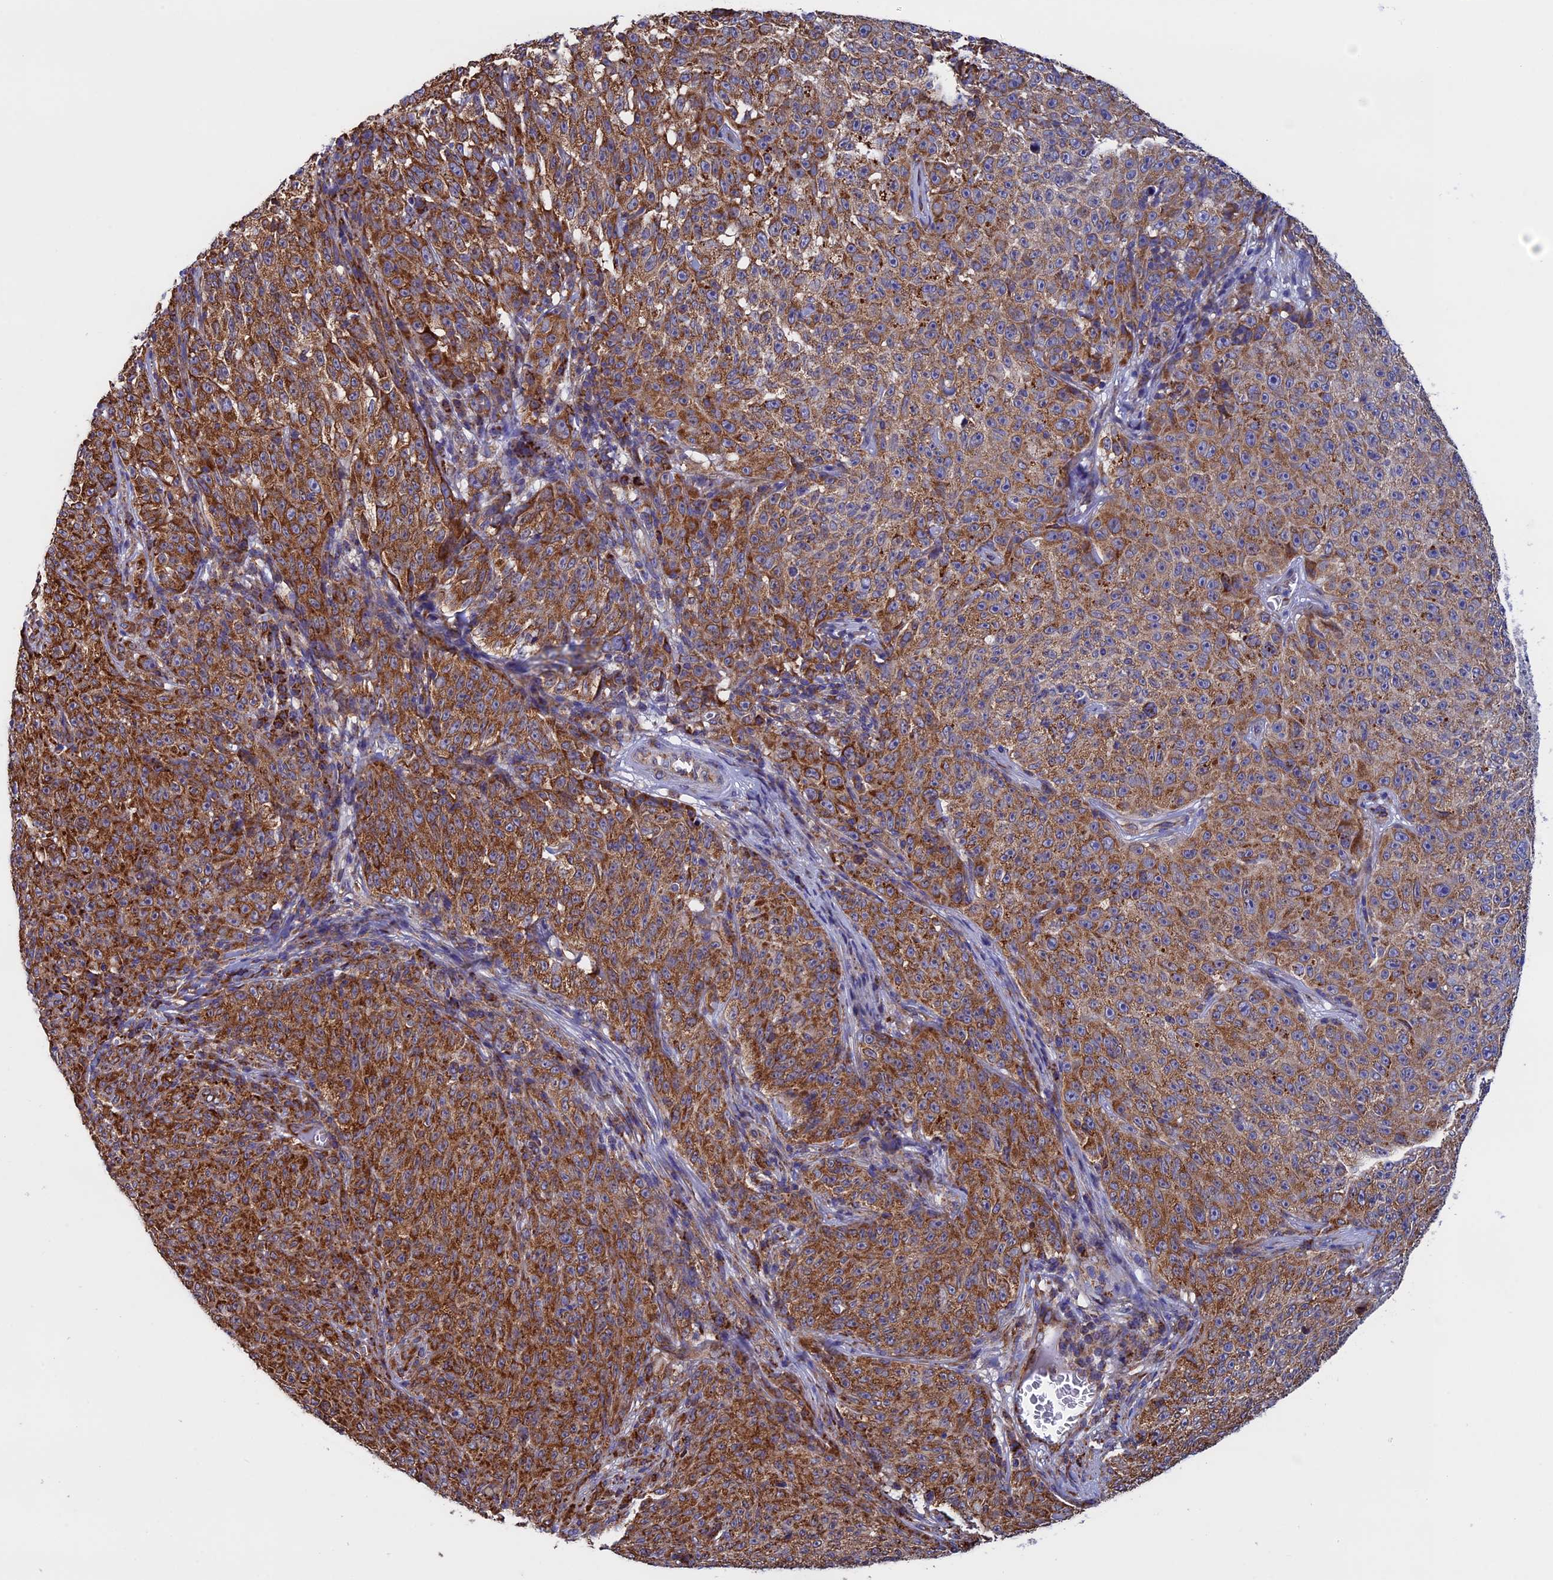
{"staining": {"intensity": "strong", "quantity": ">75%", "location": "cytoplasmic/membranous"}, "tissue": "melanoma", "cell_type": "Tumor cells", "image_type": "cancer", "snomed": [{"axis": "morphology", "description": "Malignant melanoma, NOS"}, {"axis": "topography", "description": "Skin"}], "caption": "Human malignant melanoma stained with a brown dye reveals strong cytoplasmic/membranous positive positivity in about >75% of tumor cells.", "gene": "SLC9A5", "patient": {"sex": "female", "age": 82}}